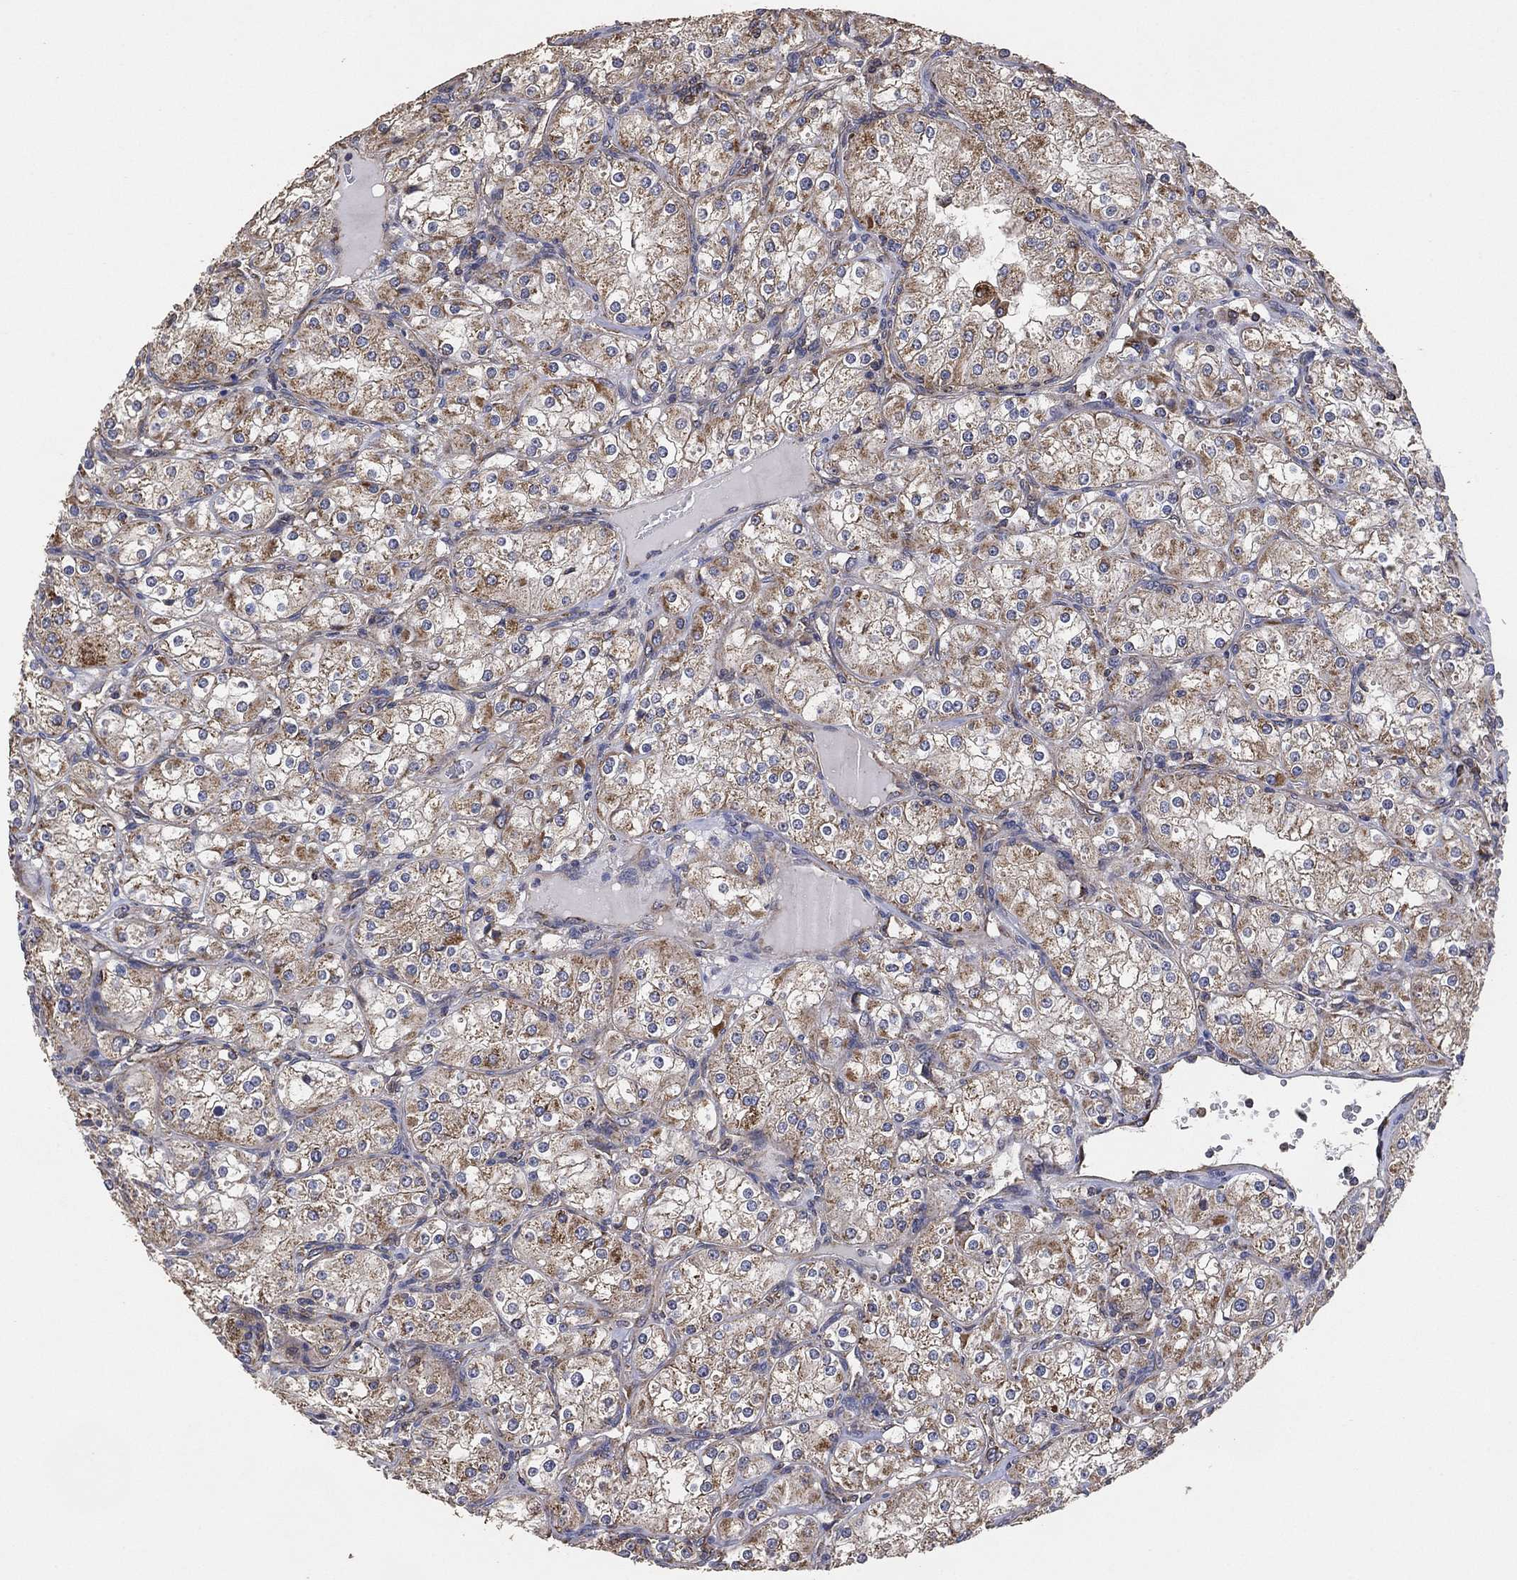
{"staining": {"intensity": "weak", "quantity": "25%-75%", "location": "cytoplasmic/membranous"}, "tissue": "renal cancer", "cell_type": "Tumor cells", "image_type": "cancer", "snomed": [{"axis": "morphology", "description": "Adenocarcinoma, NOS"}, {"axis": "topography", "description": "Kidney"}], "caption": "This is an image of immunohistochemistry staining of adenocarcinoma (renal), which shows weak expression in the cytoplasmic/membranous of tumor cells.", "gene": "LIMD1", "patient": {"sex": "male", "age": 77}}